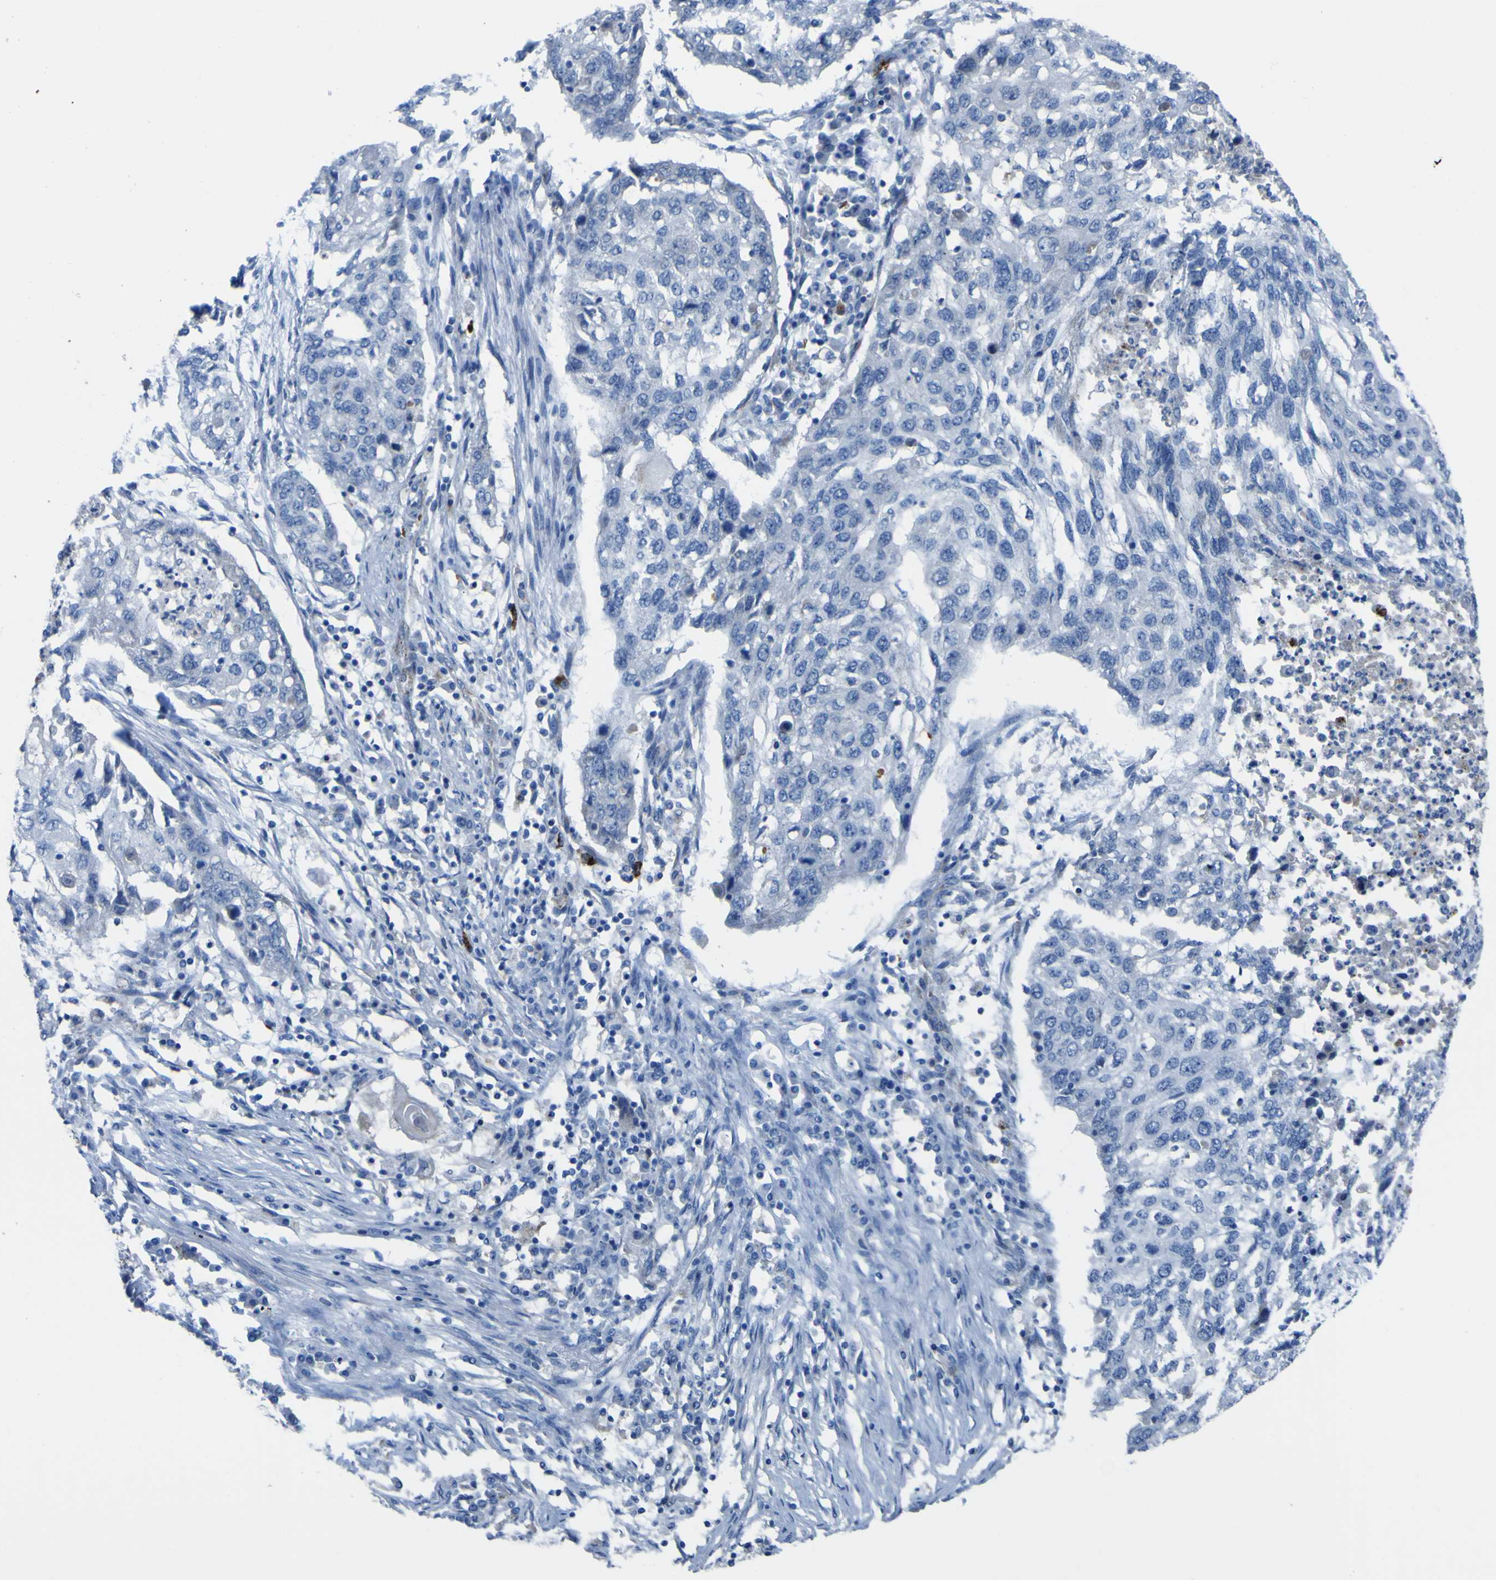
{"staining": {"intensity": "negative", "quantity": "none", "location": "none"}, "tissue": "lung cancer", "cell_type": "Tumor cells", "image_type": "cancer", "snomed": [{"axis": "morphology", "description": "Squamous cell carcinoma, NOS"}, {"axis": "topography", "description": "Lung"}], "caption": "Histopathology image shows no protein expression in tumor cells of lung squamous cell carcinoma tissue.", "gene": "CST3", "patient": {"sex": "female", "age": 63}}